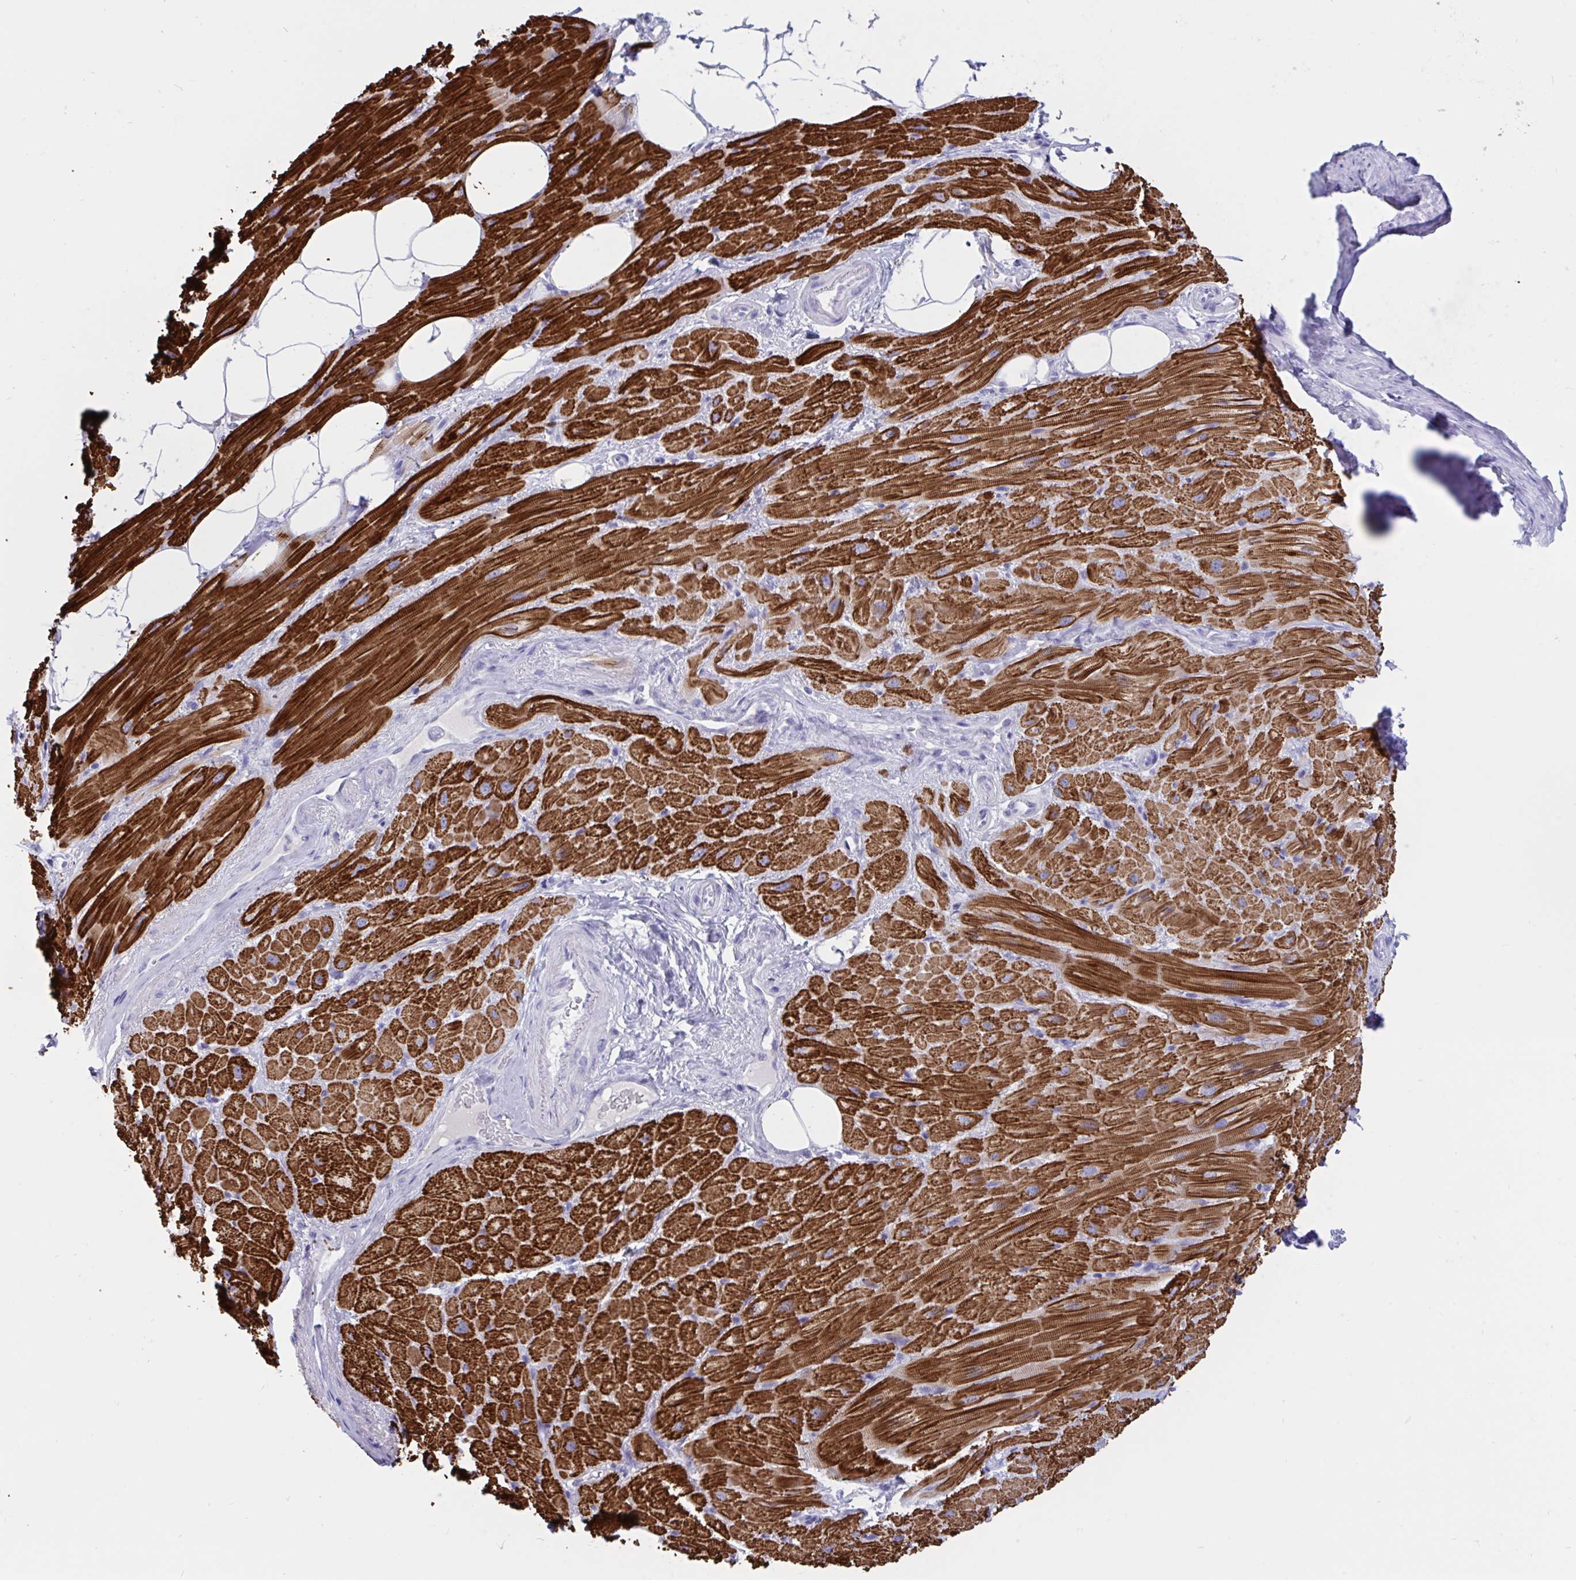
{"staining": {"intensity": "strong", "quantity": ">75%", "location": "cytoplasmic/membranous"}, "tissue": "heart muscle", "cell_type": "Cardiomyocytes", "image_type": "normal", "snomed": [{"axis": "morphology", "description": "Normal tissue, NOS"}, {"axis": "topography", "description": "Heart"}], "caption": "Protein staining by immunohistochemistry (IHC) shows strong cytoplasmic/membranous positivity in approximately >75% of cardiomyocytes in unremarkable heart muscle. The staining was performed using DAB, with brown indicating positive protein expression. Nuclei are stained blue with hematoxylin.", "gene": "TNNC1", "patient": {"sex": "male", "age": 62}}